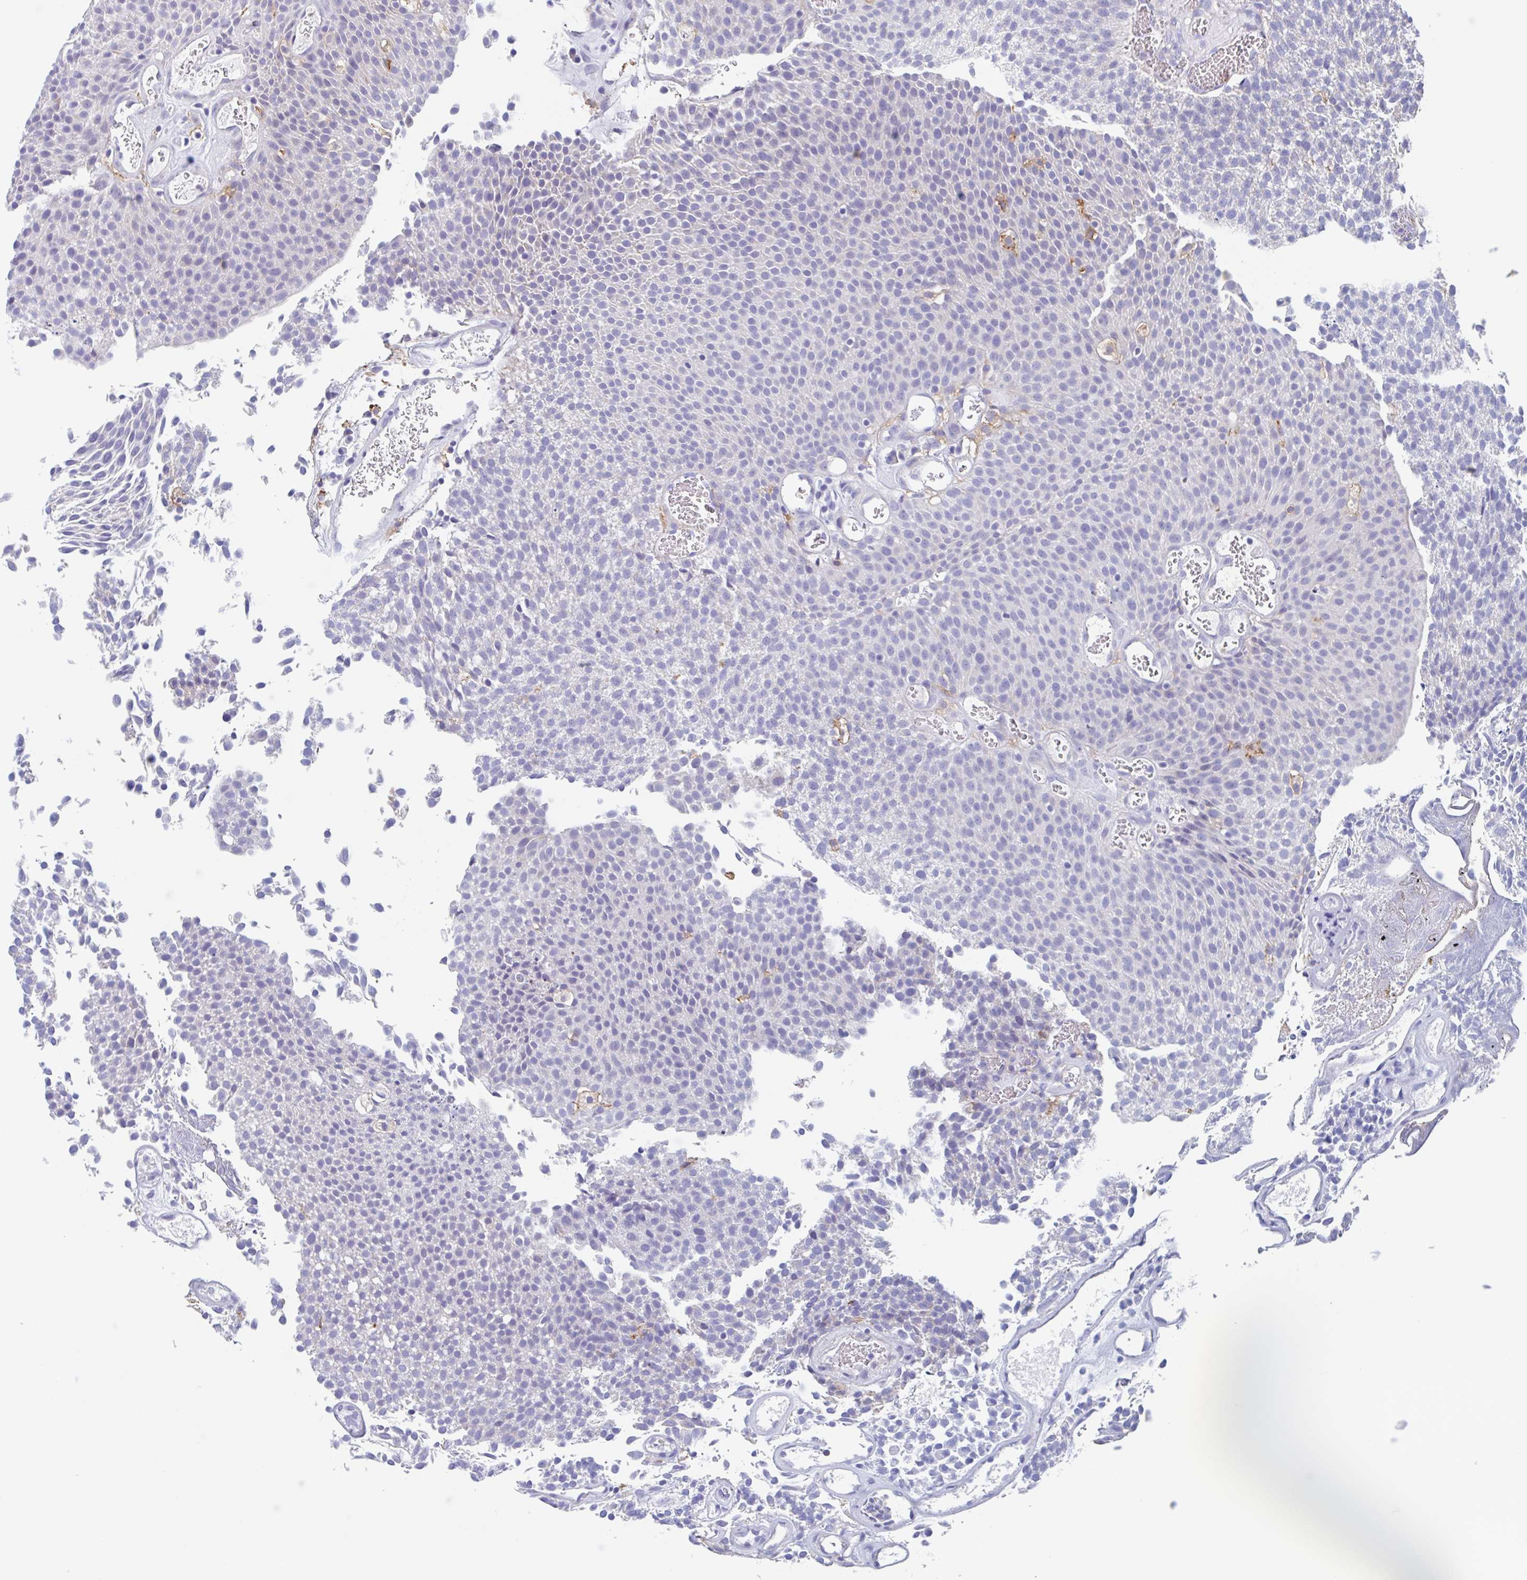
{"staining": {"intensity": "negative", "quantity": "none", "location": "none"}, "tissue": "urothelial cancer", "cell_type": "Tumor cells", "image_type": "cancer", "snomed": [{"axis": "morphology", "description": "Urothelial carcinoma, Low grade"}, {"axis": "topography", "description": "Urinary bladder"}], "caption": "Protein analysis of urothelial carcinoma (low-grade) shows no significant positivity in tumor cells. (Stains: DAB immunohistochemistry (IHC) with hematoxylin counter stain, Microscopy: brightfield microscopy at high magnification).", "gene": "FCGR3A", "patient": {"sex": "female", "age": 79}}